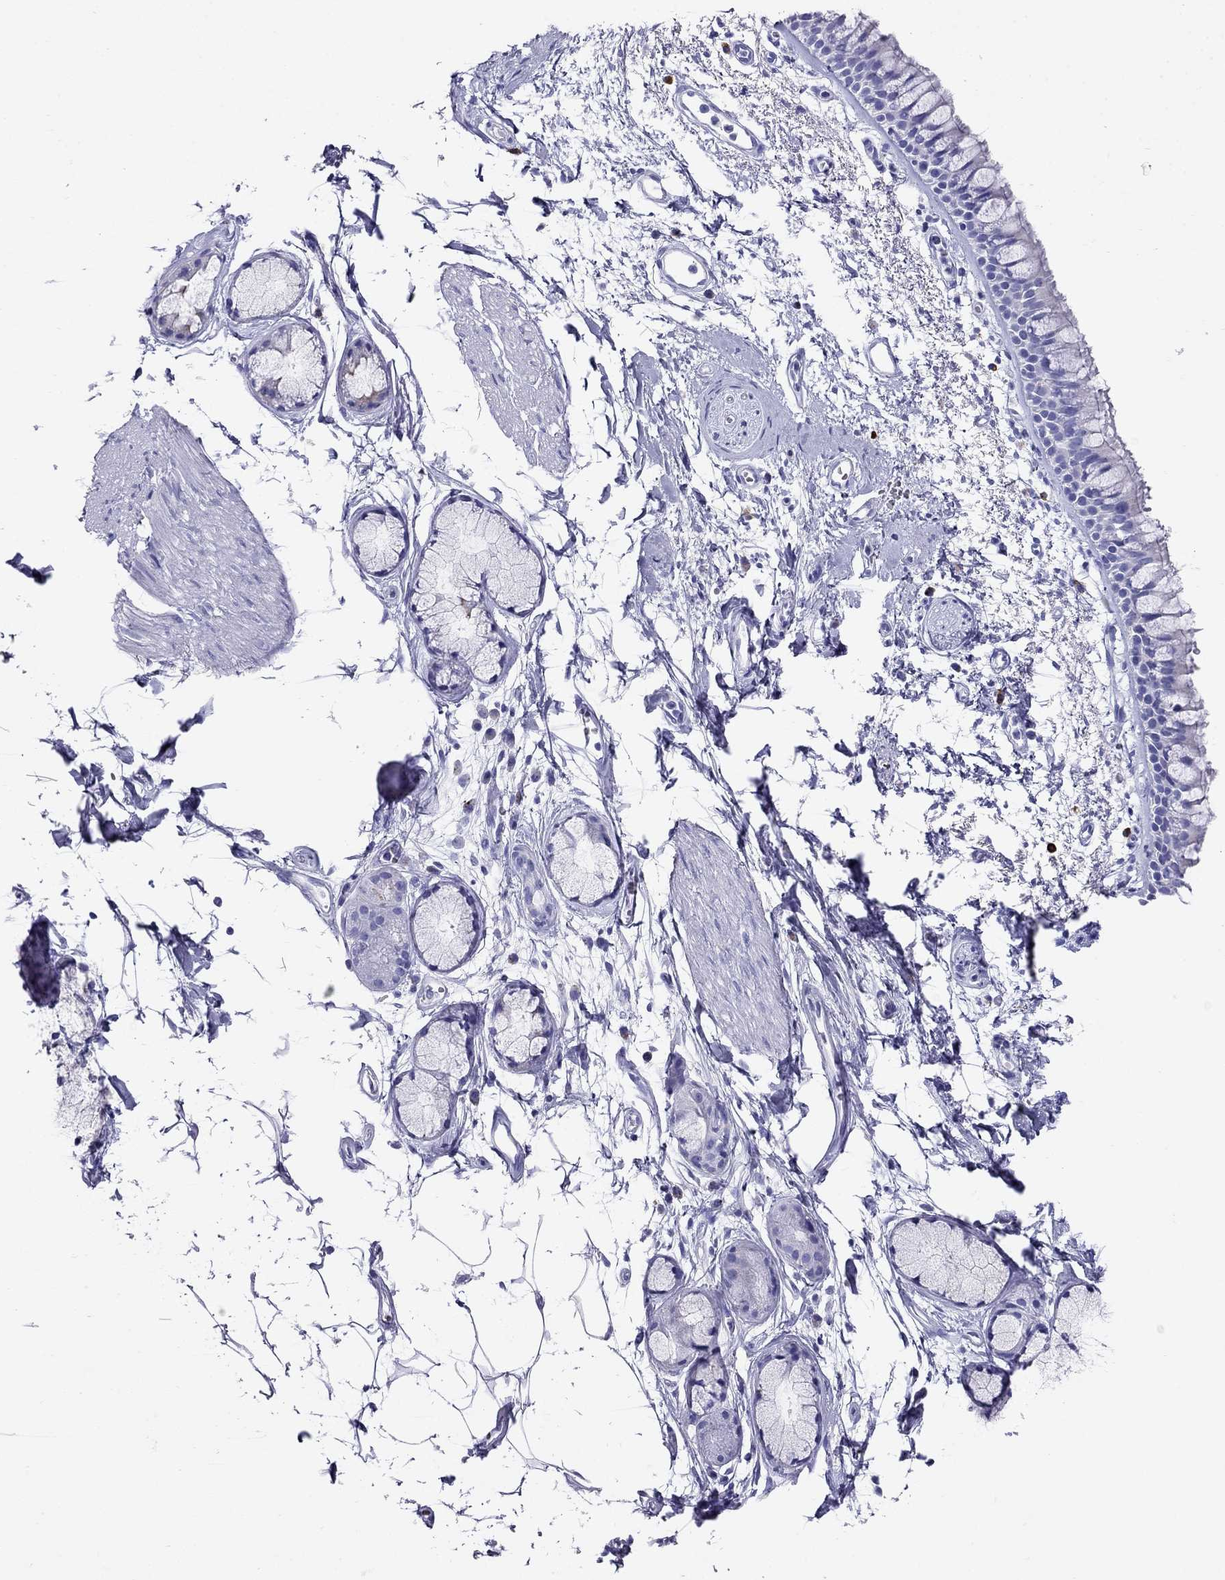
{"staining": {"intensity": "negative", "quantity": "none", "location": "none"}, "tissue": "bronchus", "cell_type": "Respiratory epithelial cells", "image_type": "normal", "snomed": [{"axis": "morphology", "description": "Normal tissue, NOS"}, {"axis": "topography", "description": "Cartilage tissue"}, {"axis": "topography", "description": "Bronchus"}], "caption": "A high-resolution micrograph shows immunohistochemistry (IHC) staining of normal bronchus, which exhibits no significant staining in respiratory epithelial cells.", "gene": "MC5R", "patient": {"sex": "male", "age": 66}}